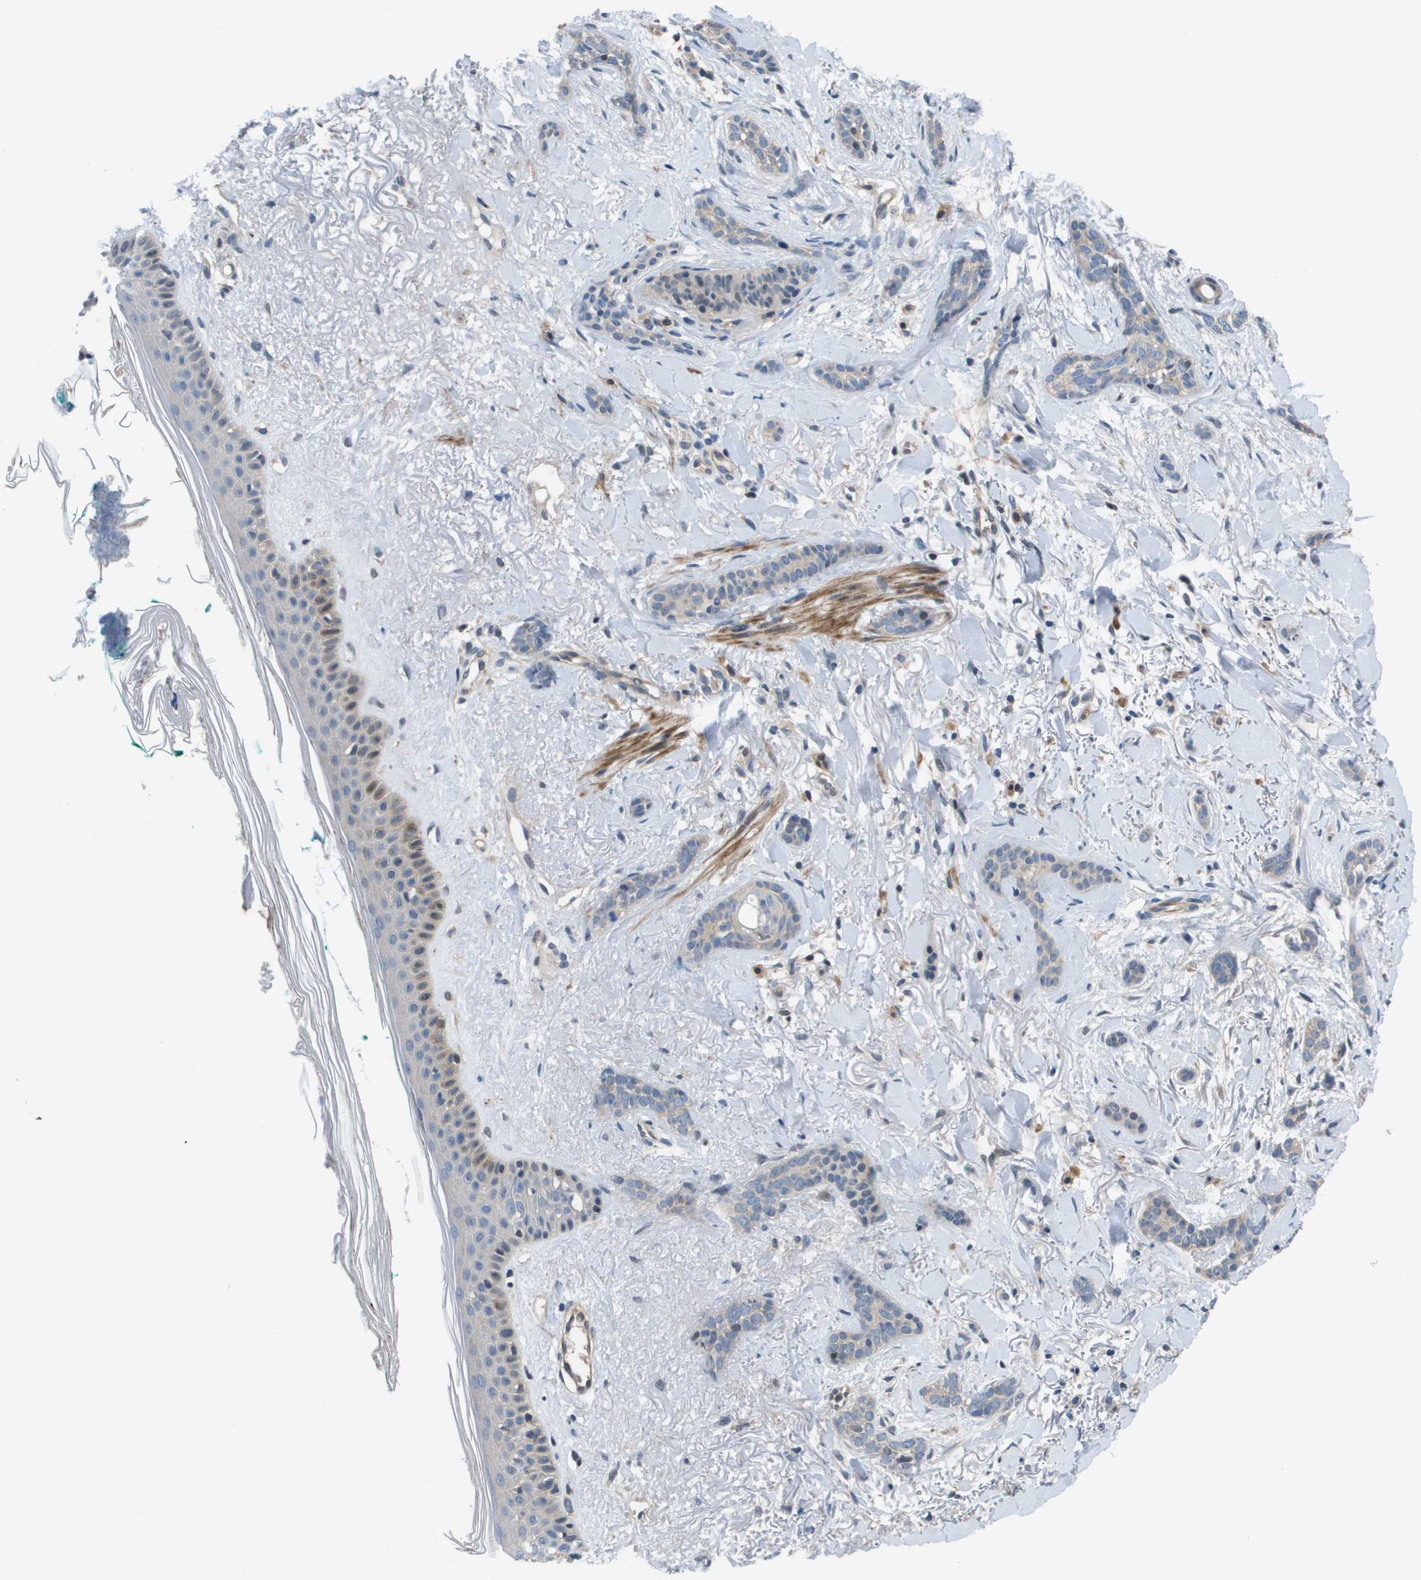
{"staining": {"intensity": "negative", "quantity": "none", "location": "none"}, "tissue": "skin cancer", "cell_type": "Tumor cells", "image_type": "cancer", "snomed": [{"axis": "morphology", "description": "Basal cell carcinoma"}, {"axis": "morphology", "description": "Adnexal tumor, benign"}, {"axis": "topography", "description": "Skin"}], "caption": "Immunohistochemistry (IHC) micrograph of neoplastic tissue: human skin basal cell carcinoma stained with DAB (3,3'-diaminobenzidine) shows no significant protein staining in tumor cells.", "gene": "ENPP5", "patient": {"sex": "female", "age": 42}}